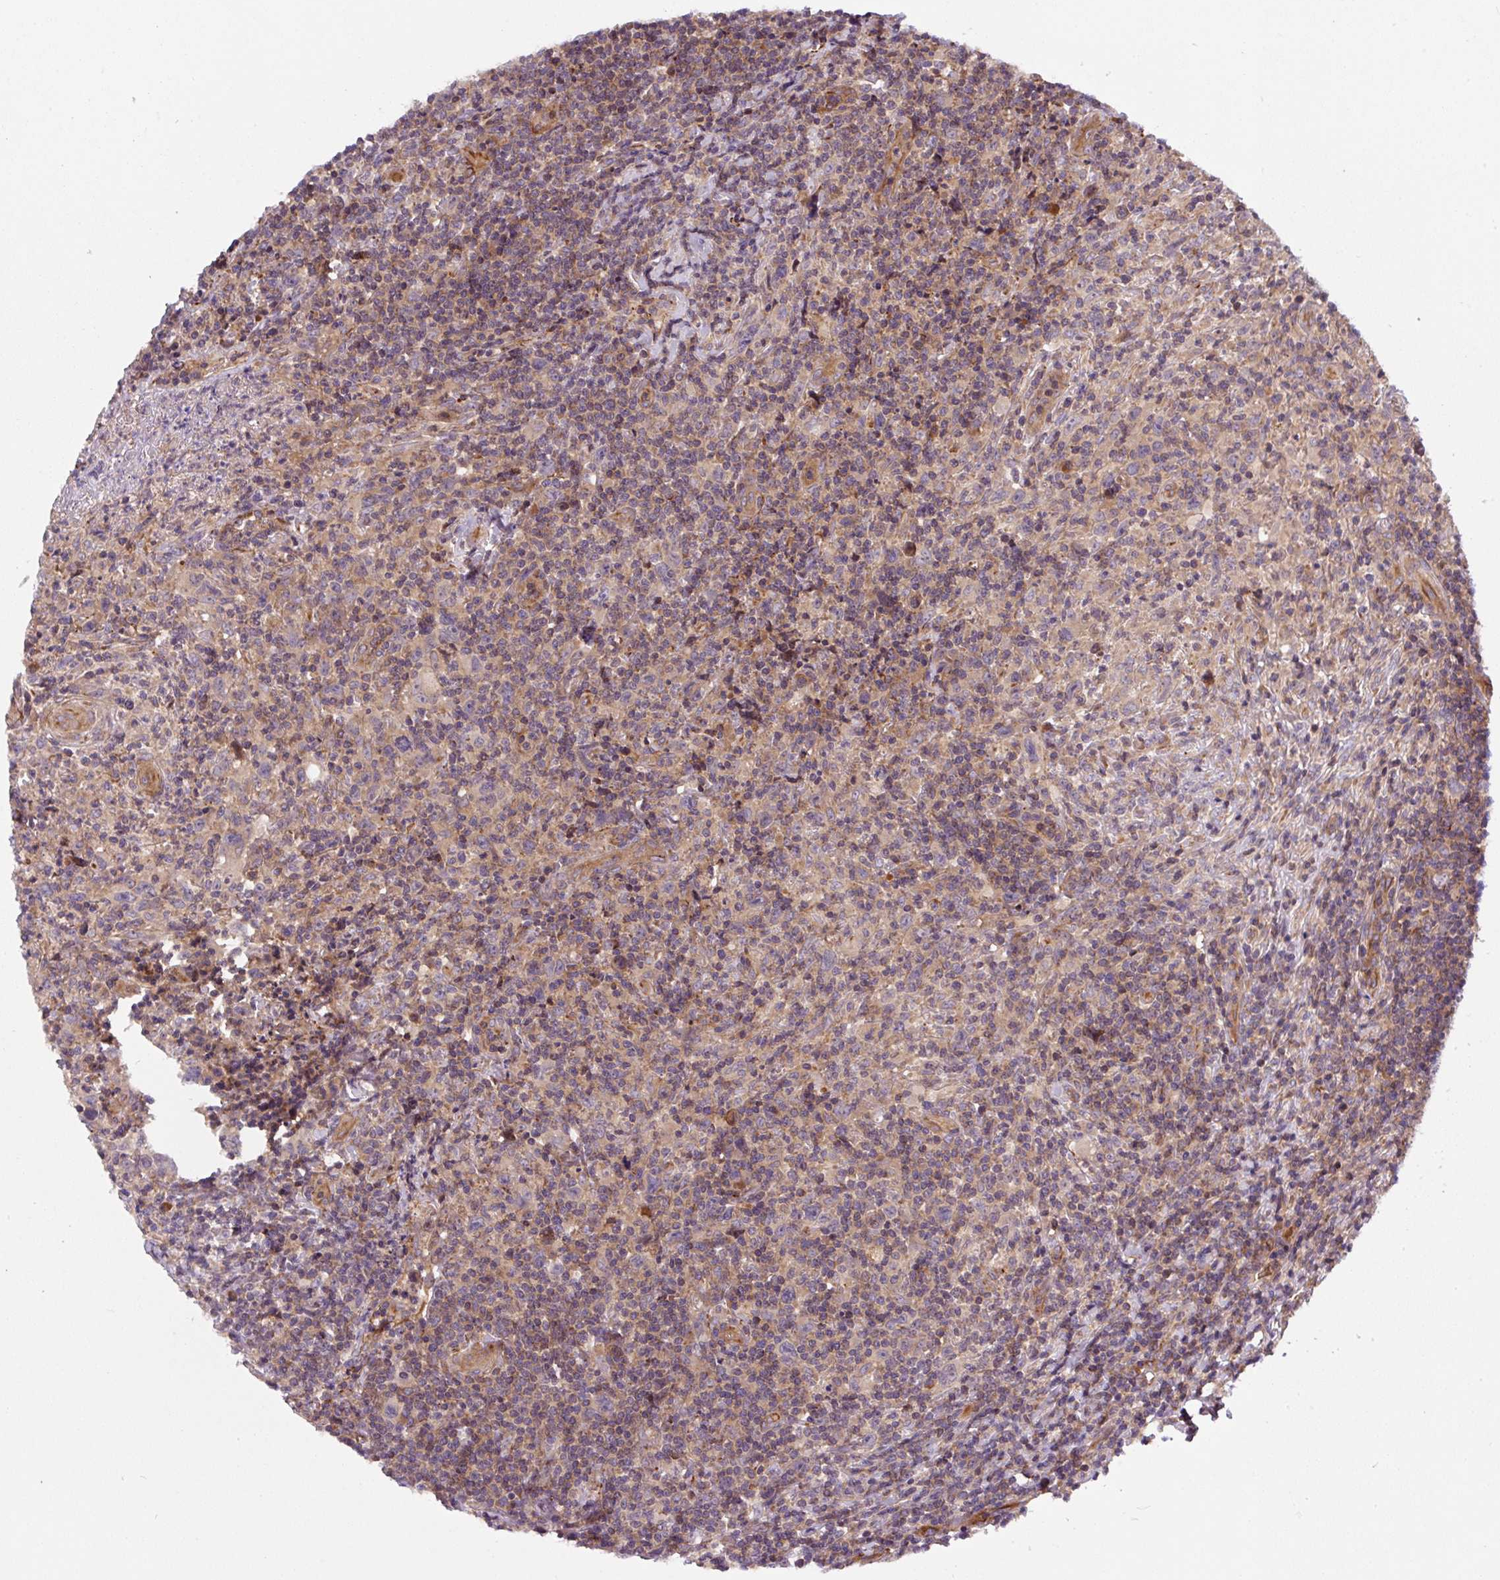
{"staining": {"intensity": "weak", "quantity": "<25%", "location": "cytoplasmic/membranous"}, "tissue": "lymphoma", "cell_type": "Tumor cells", "image_type": "cancer", "snomed": [{"axis": "morphology", "description": "Hodgkin's disease, NOS"}, {"axis": "topography", "description": "Lymph node"}], "caption": "The photomicrograph shows no staining of tumor cells in lymphoma.", "gene": "APOBEC3D", "patient": {"sex": "female", "age": 18}}